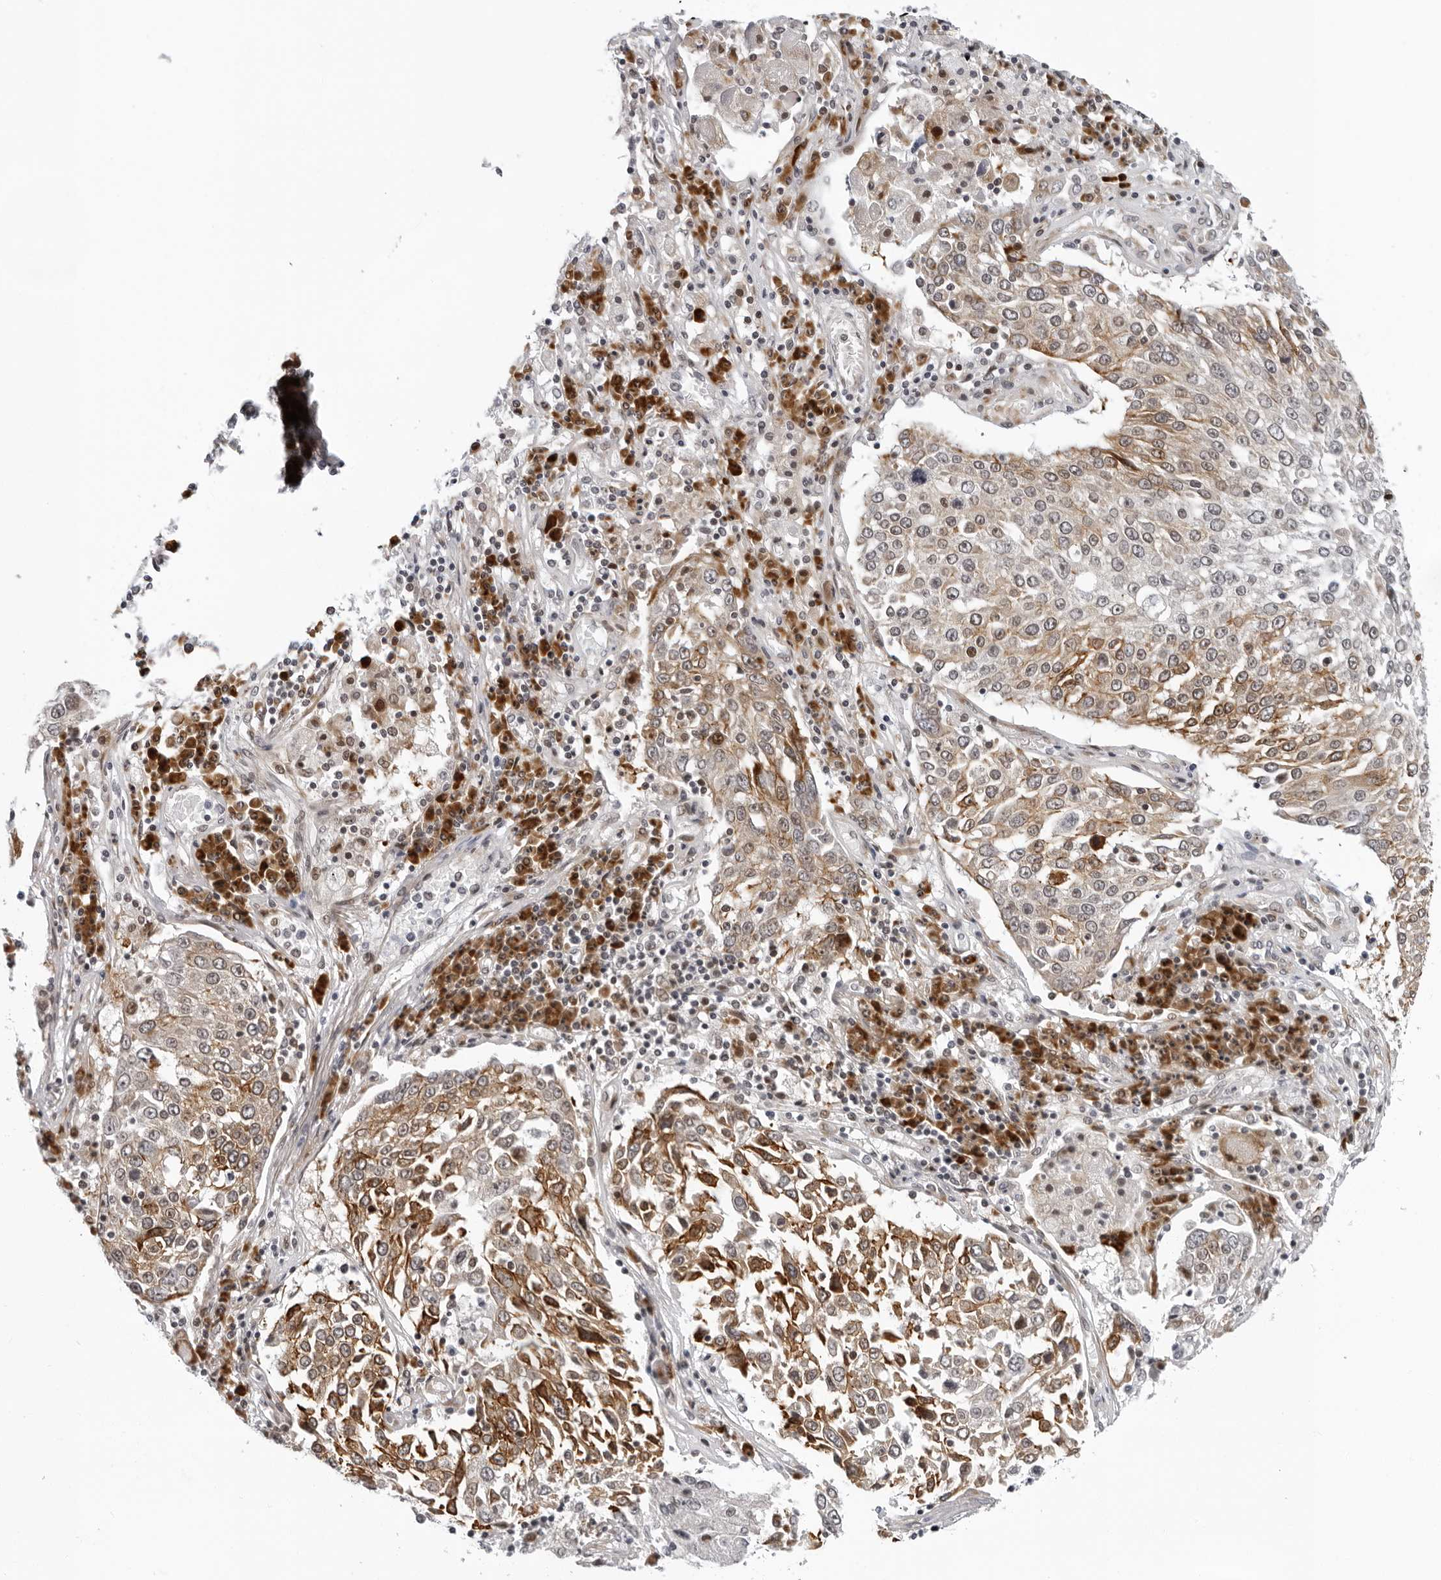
{"staining": {"intensity": "moderate", "quantity": "25%-75%", "location": "cytoplasmic/membranous"}, "tissue": "lung cancer", "cell_type": "Tumor cells", "image_type": "cancer", "snomed": [{"axis": "morphology", "description": "Squamous cell carcinoma, NOS"}, {"axis": "topography", "description": "Lung"}], "caption": "Immunohistochemical staining of human lung cancer (squamous cell carcinoma) shows moderate cytoplasmic/membranous protein positivity in about 25%-75% of tumor cells.", "gene": "PIP4K2C", "patient": {"sex": "male", "age": 65}}